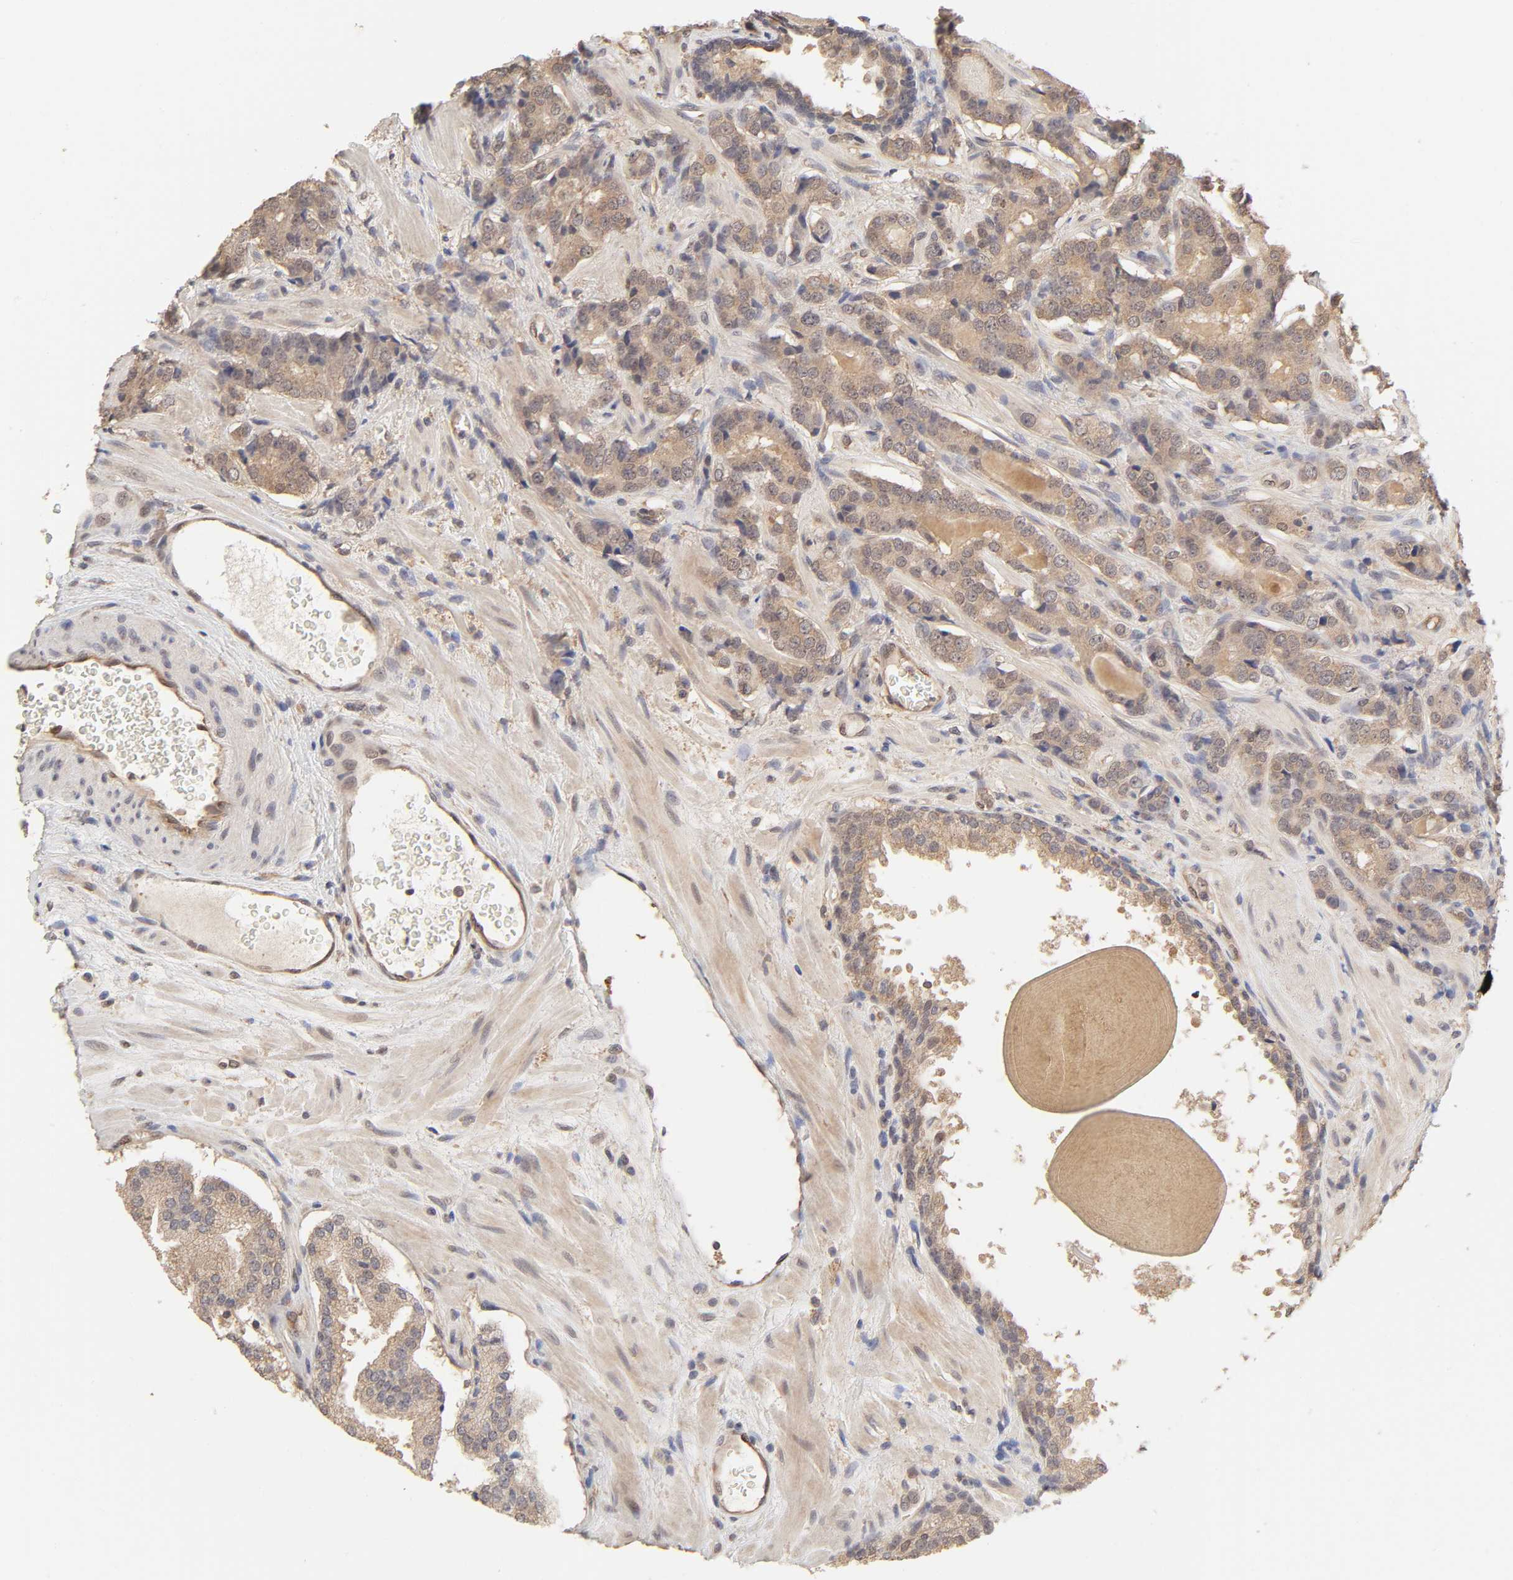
{"staining": {"intensity": "moderate", "quantity": ">75%", "location": "cytoplasmic/membranous"}, "tissue": "prostate cancer", "cell_type": "Tumor cells", "image_type": "cancer", "snomed": [{"axis": "morphology", "description": "Adenocarcinoma, High grade"}, {"axis": "topography", "description": "Prostate"}], "caption": "Tumor cells exhibit medium levels of moderate cytoplasmic/membranous expression in approximately >75% of cells in human prostate cancer. The staining was performed using DAB (3,3'-diaminobenzidine), with brown indicating positive protein expression. Nuclei are stained blue with hematoxylin.", "gene": "MAPK1", "patient": {"sex": "male", "age": 58}}